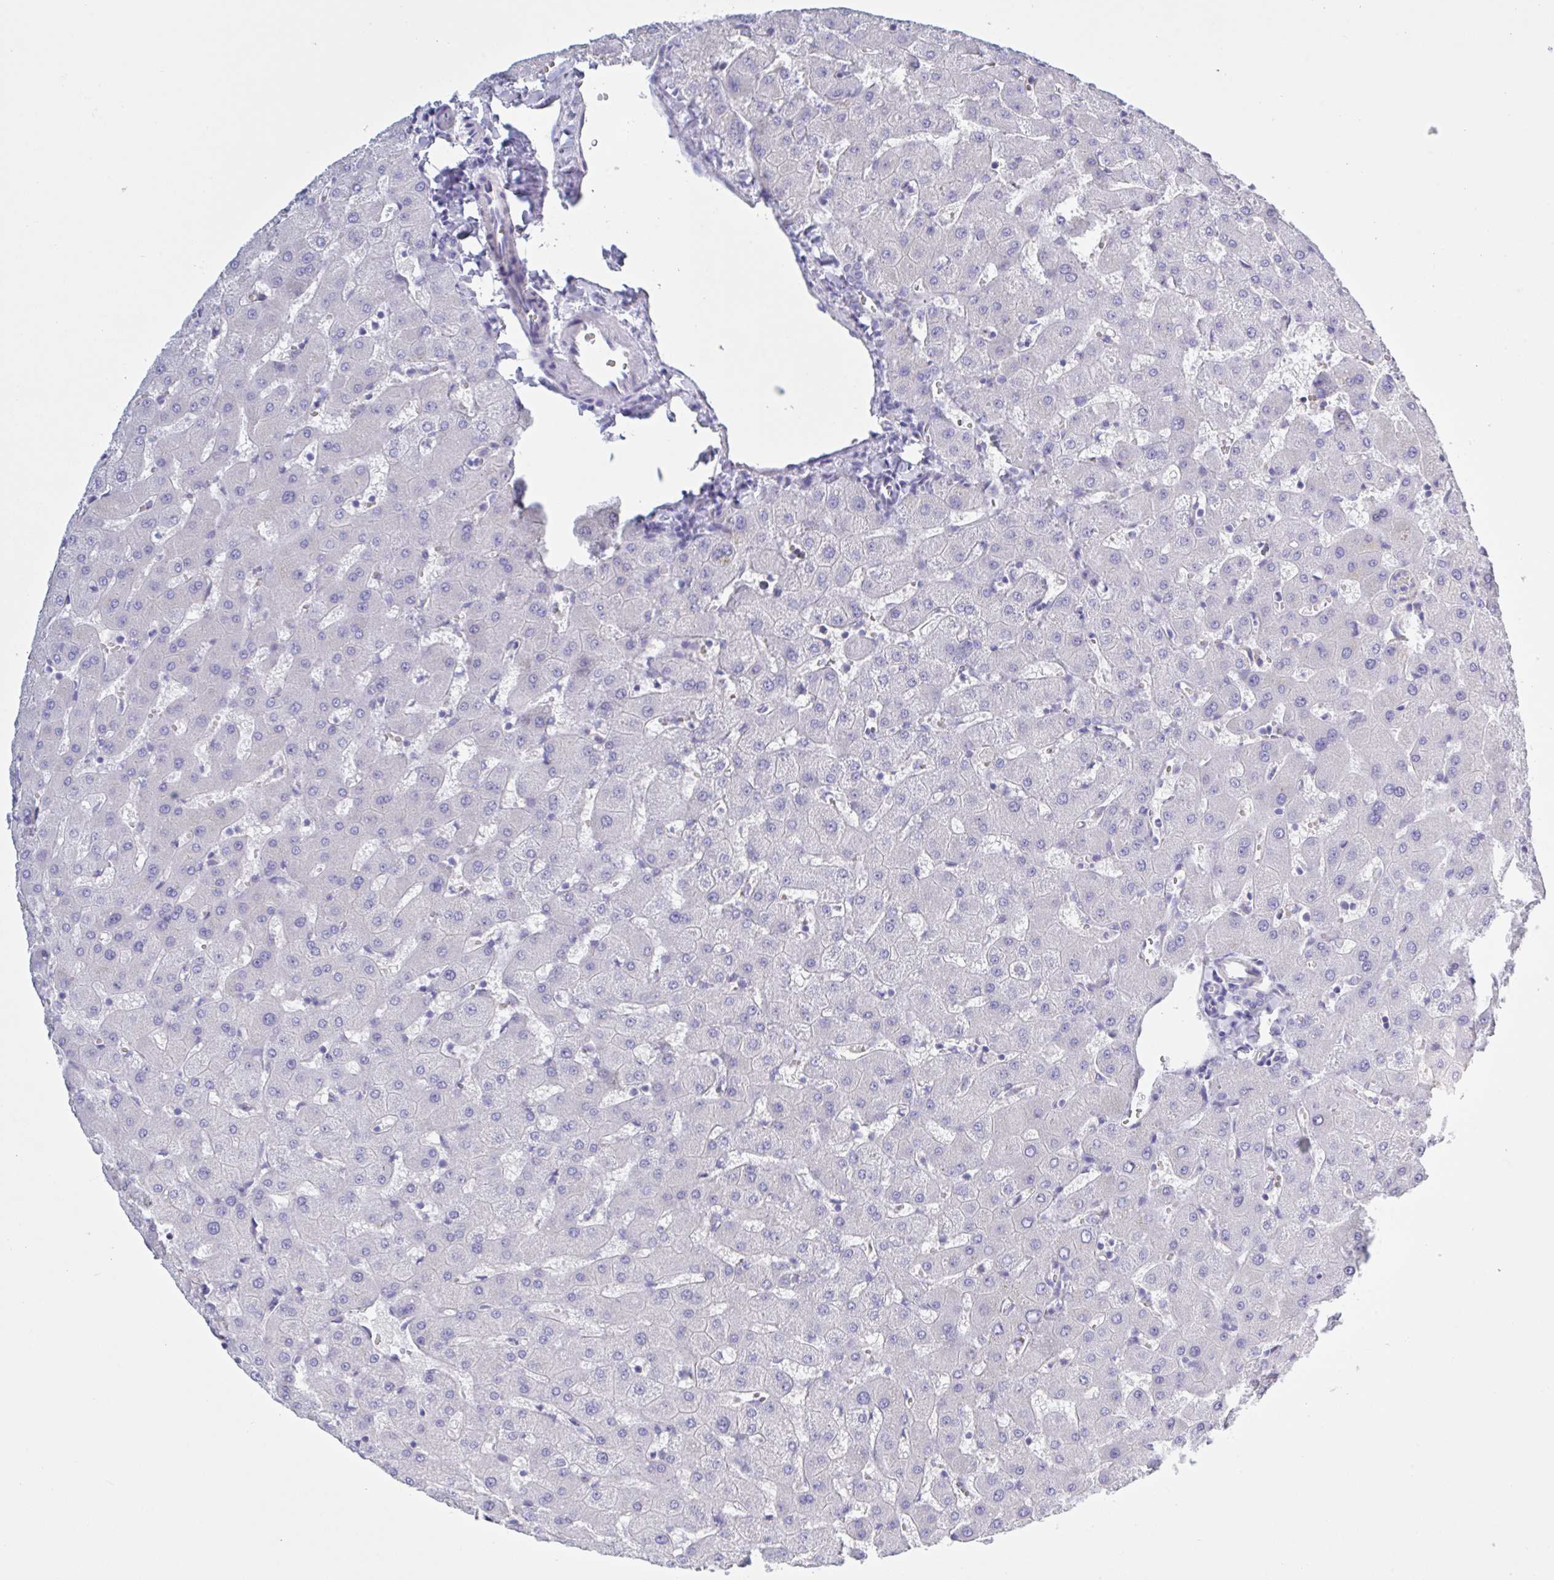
{"staining": {"intensity": "negative", "quantity": "none", "location": "none"}, "tissue": "liver", "cell_type": "Cholangiocytes", "image_type": "normal", "snomed": [{"axis": "morphology", "description": "Normal tissue, NOS"}, {"axis": "topography", "description": "Liver"}], "caption": "Cholangiocytes are negative for protein expression in normal human liver. The staining is performed using DAB (3,3'-diaminobenzidine) brown chromogen with nuclei counter-stained in using hematoxylin.", "gene": "CHMP5", "patient": {"sex": "female", "age": 63}}